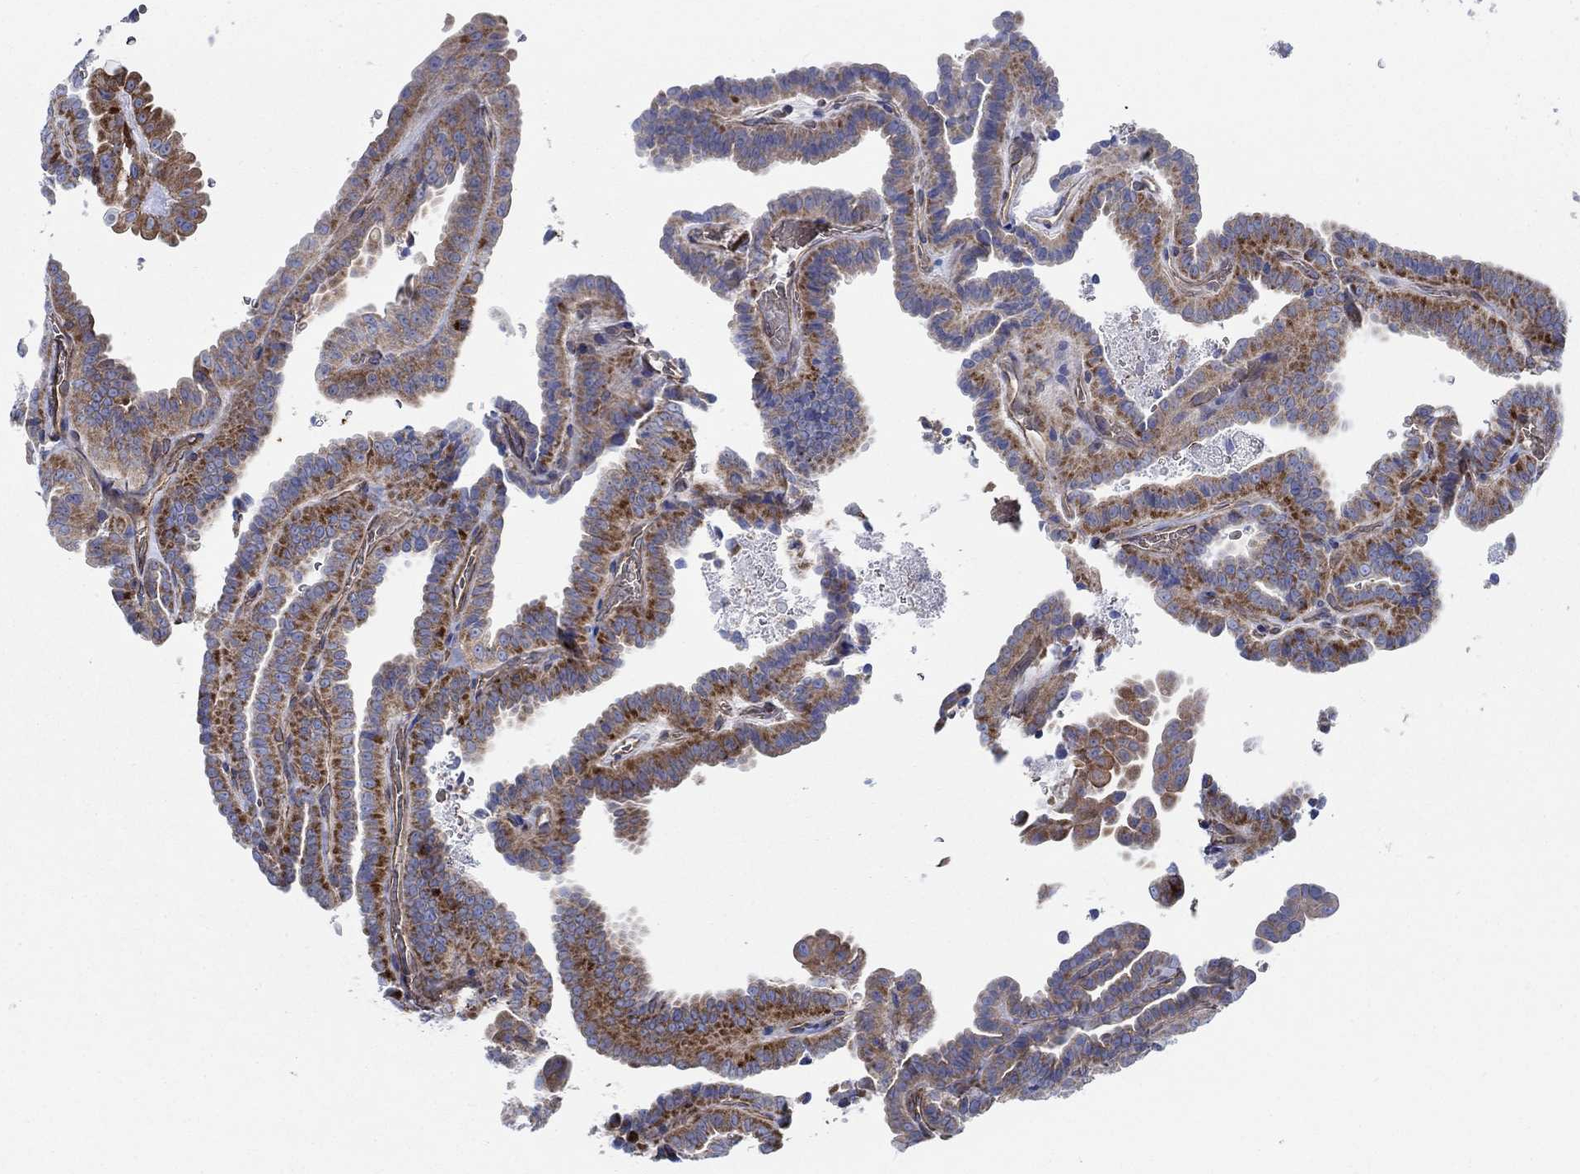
{"staining": {"intensity": "moderate", "quantity": ">75%", "location": "cytoplasmic/membranous"}, "tissue": "thyroid cancer", "cell_type": "Tumor cells", "image_type": "cancer", "snomed": [{"axis": "morphology", "description": "Papillary adenocarcinoma, NOS"}, {"axis": "topography", "description": "Thyroid gland"}], "caption": "Thyroid cancer (papillary adenocarcinoma) stained for a protein shows moderate cytoplasmic/membranous positivity in tumor cells.", "gene": "FMN1", "patient": {"sex": "female", "age": 39}}